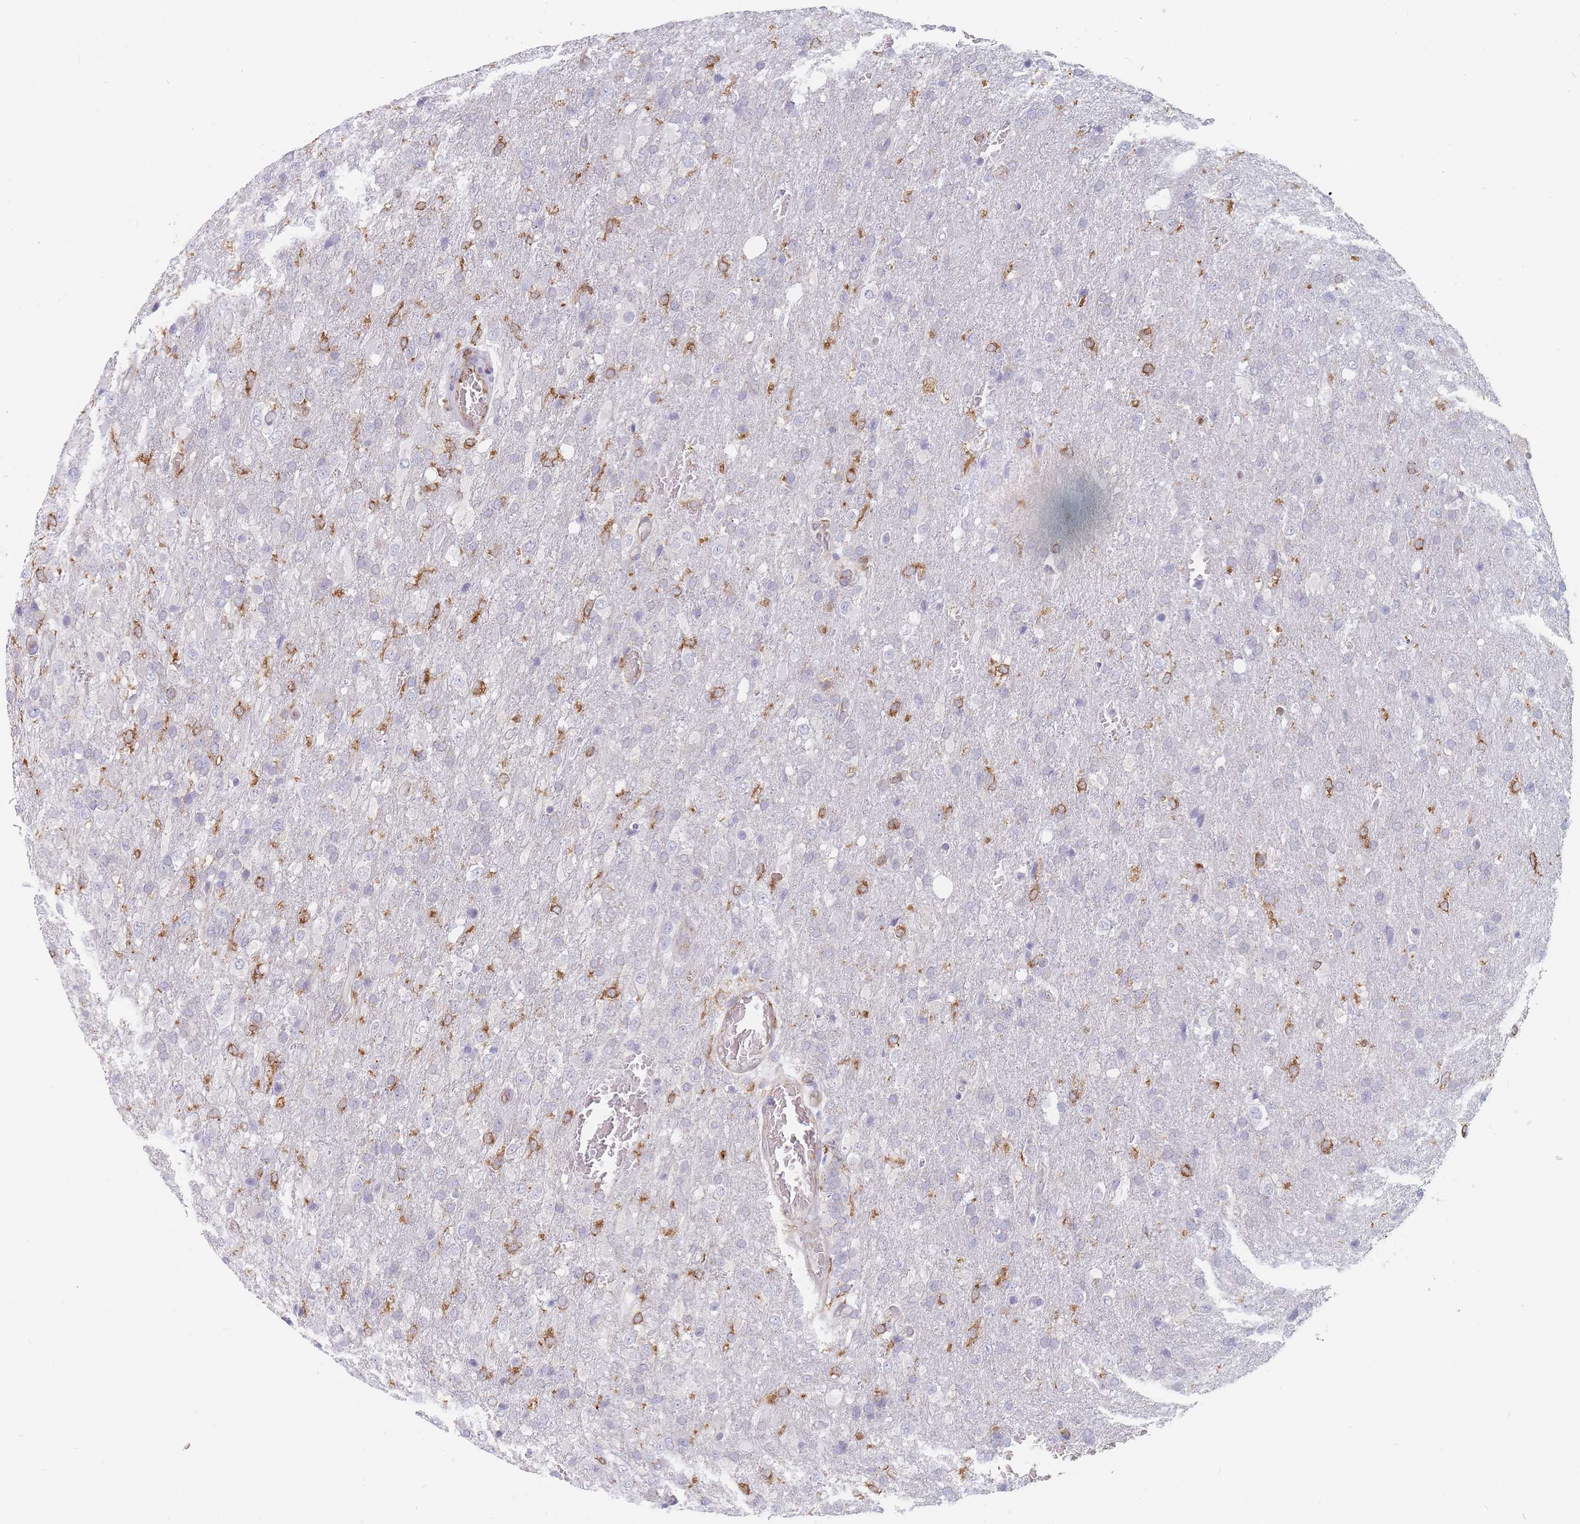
{"staining": {"intensity": "moderate", "quantity": "25%-75%", "location": "cytoplasmic/membranous"}, "tissue": "glioma", "cell_type": "Tumor cells", "image_type": "cancer", "snomed": [{"axis": "morphology", "description": "Glioma, malignant, High grade"}, {"axis": "topography", "description": "Brain"}], "caption": "Immunohistochemical staining of malignant high-grade glioma demonstrates moderate cytoplasmic/membranous protein expression in about 25%-75% of tumor cells. The protein of interest is shown in brown color, while the nuclei are stained blue.", "gene": "MAP1S", "patient": {"sex": "female", "age": 74}}